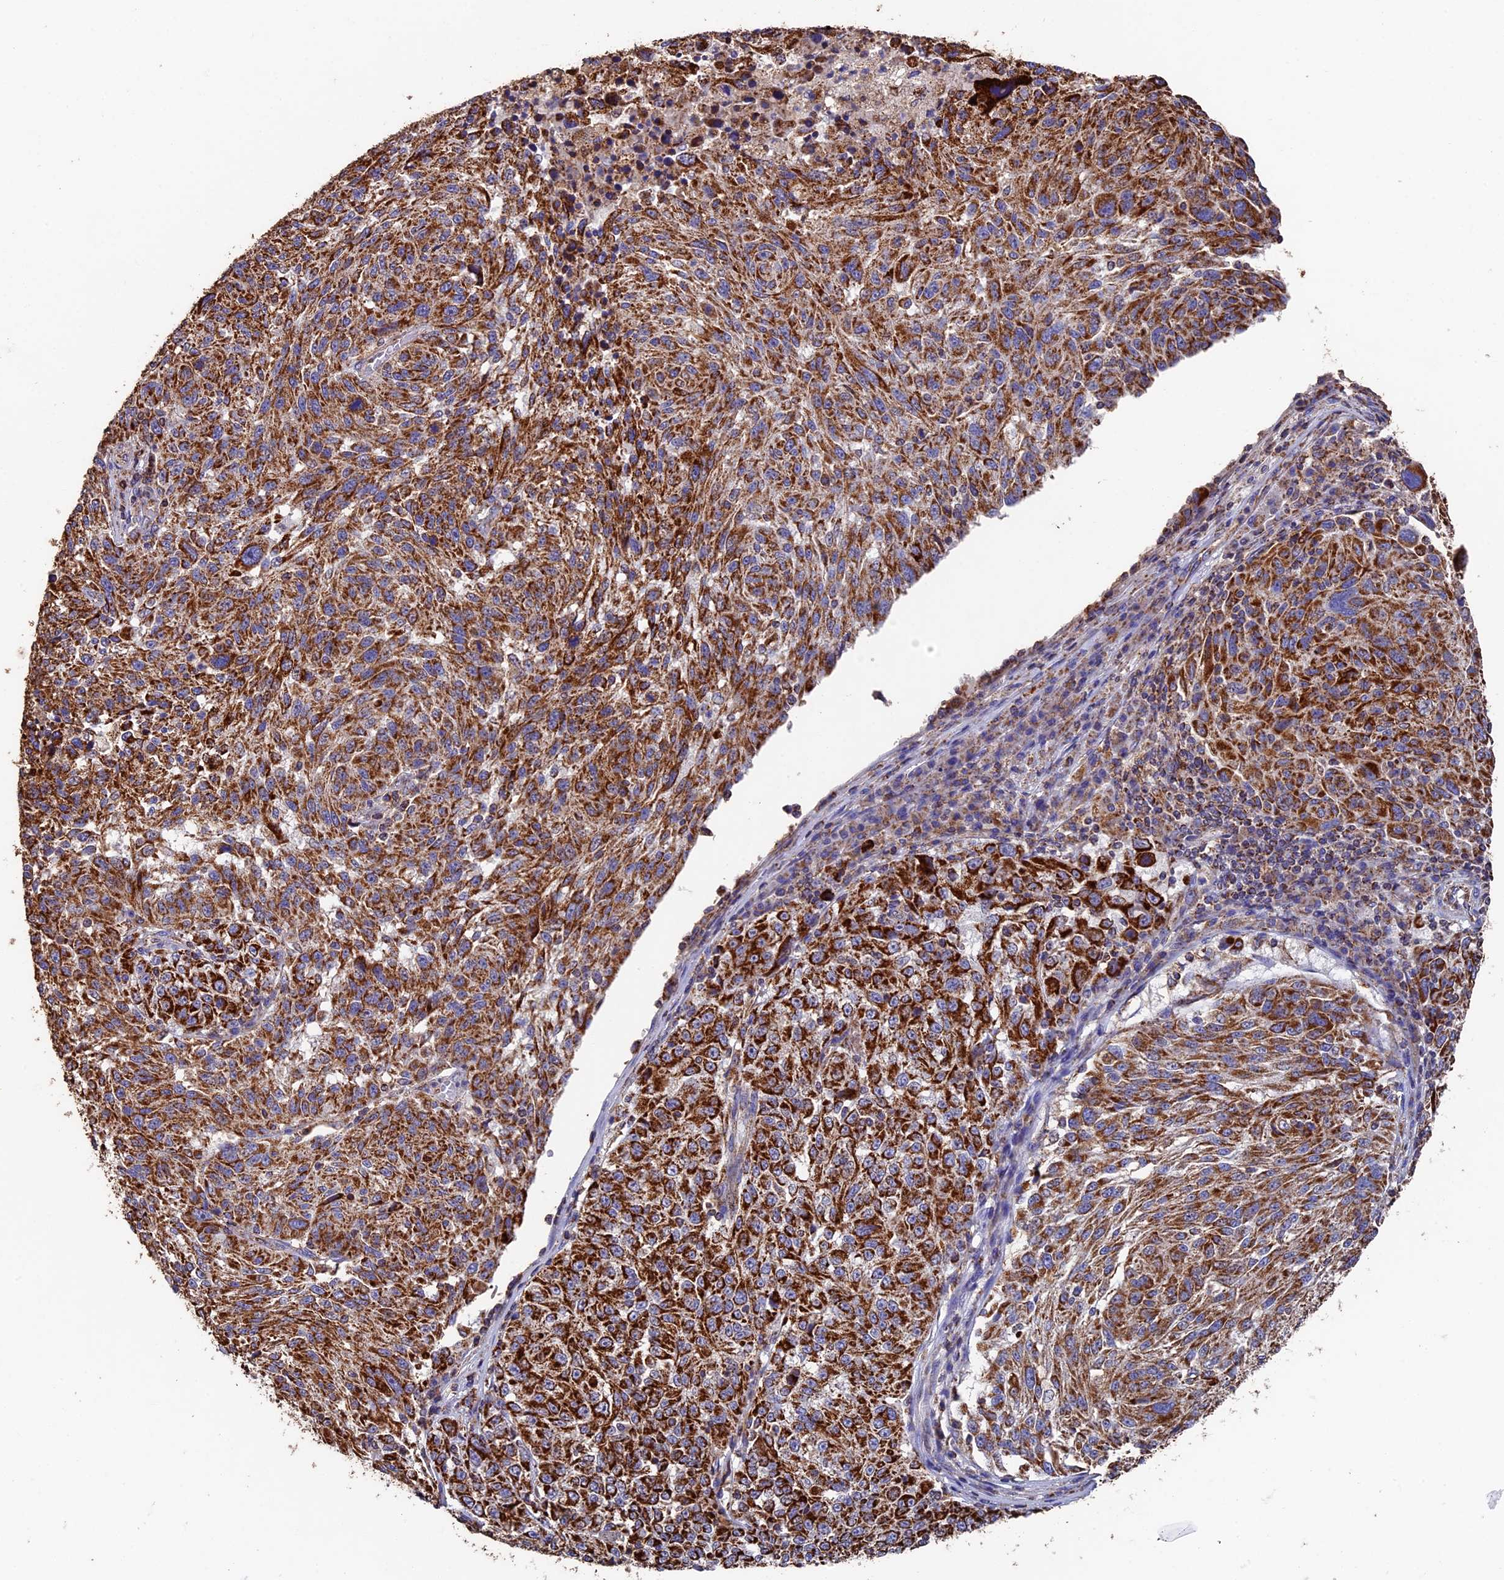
{"staining": {"intensity": "strong", "quantity": ">75%", "location": "cytoplasmic/membranous"}, "tissue": "melanoma", "cell_type": "Tumor cells", "image_type": "cancer", "snomed": [{"axis": "morphology", "description": "Malignant melanoma, NOS"}, {"axis": "topography", "description": "Skin"}], "caption": "Human melanoma stained for a protein (brown) exhibits strong cytoplasmic/membranous positive positivity in about >75% of tumor cells.", "gene": "ADAT1", "patient": {"sex": "male", "age": 53}}